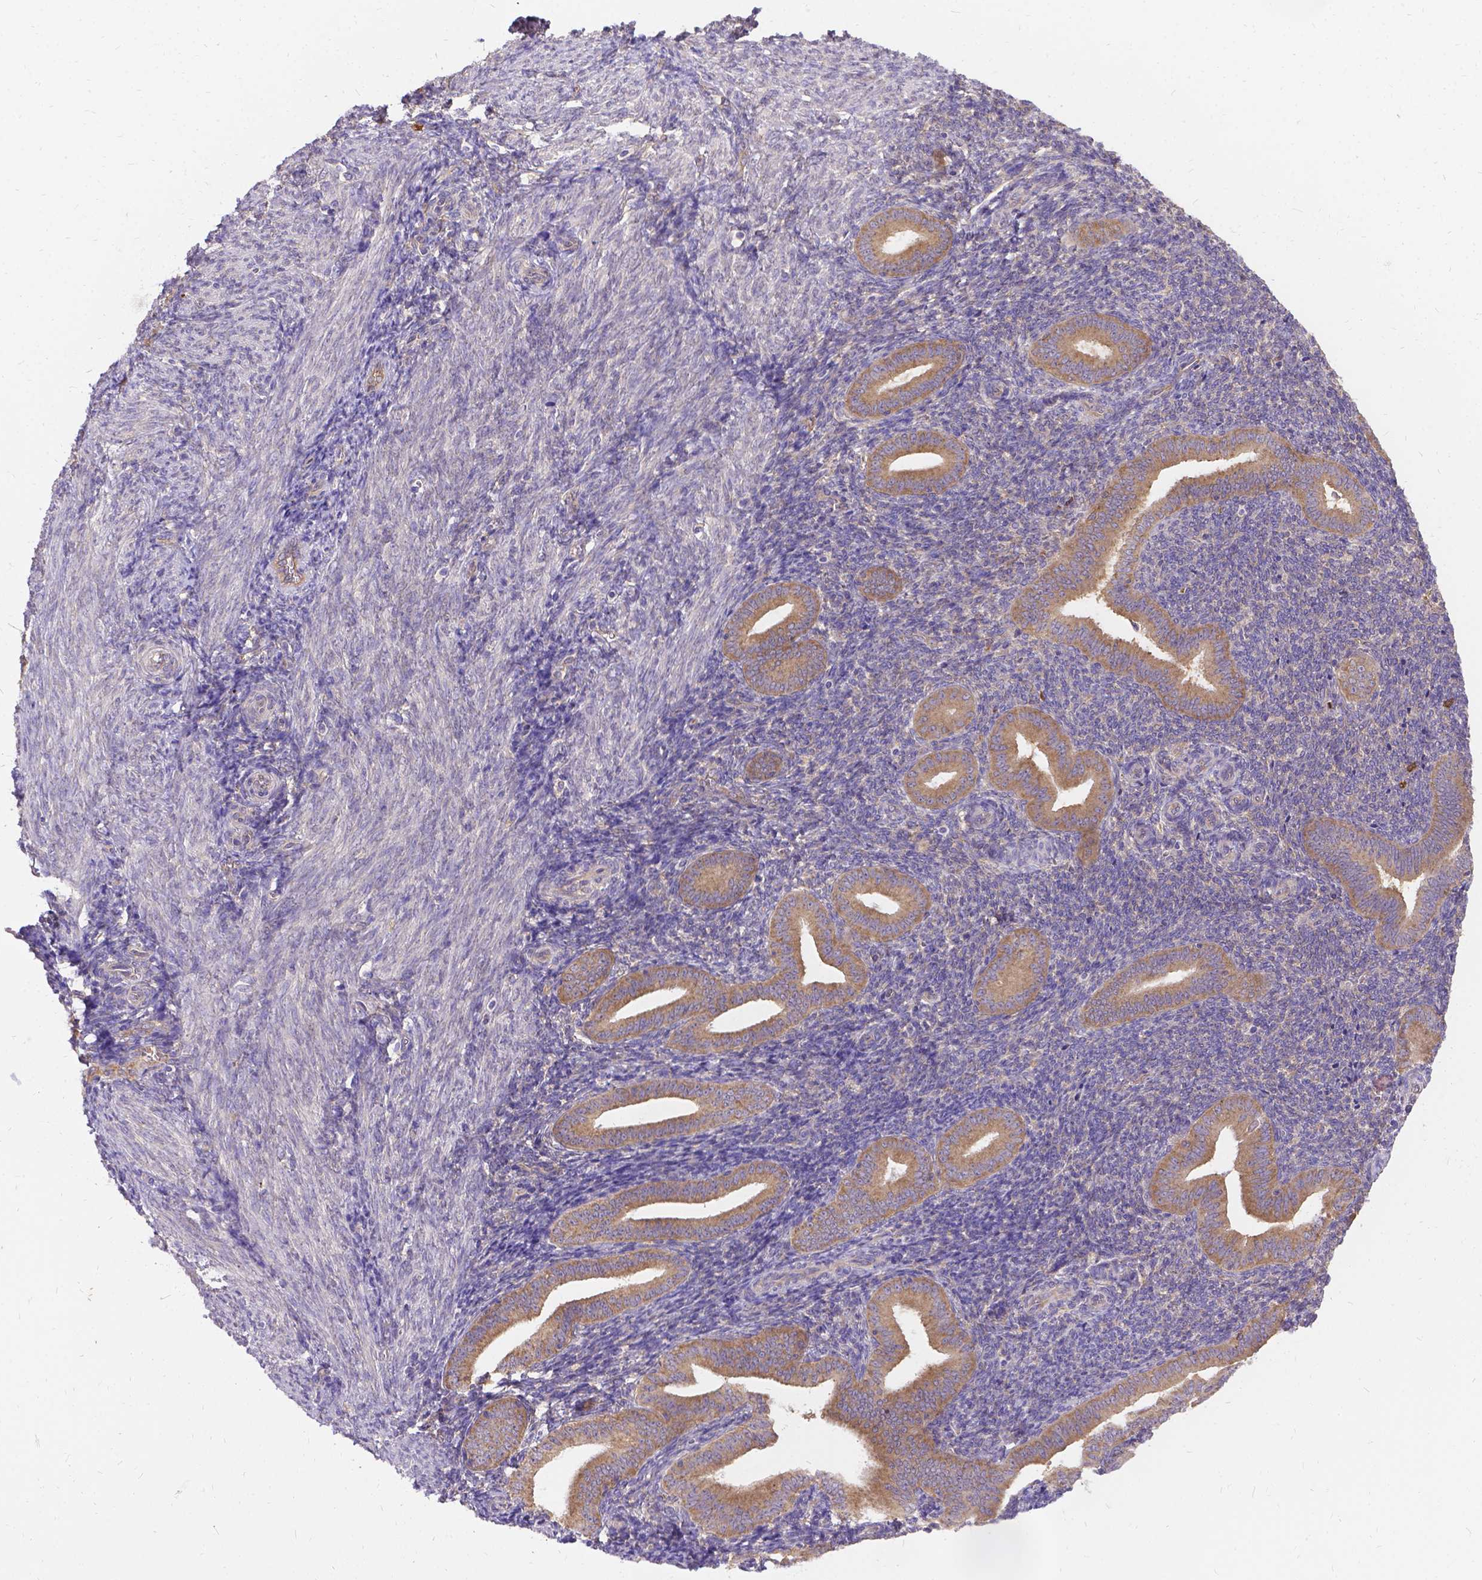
{"staining": {"intensity": "negative", "quantity": "none", "location": "none"}, "tissue": "endometrium", "cell_type": "Cells in endometrial stroma", "image_type": "normal", "snomed": [{"axis": "morphology", "description": "Normal tissue, NOS"}, {"axis": "topography", "description": "Endometrium"}], "caption": "Immunohistochemistry (IHC) photomicrograph of benign human endometrium stained for a protein (brown), which exhibits no staining in cells in endometrial stroma.", "gene": "DENND6A", "patient": {"sex": "female", "age": 25}}